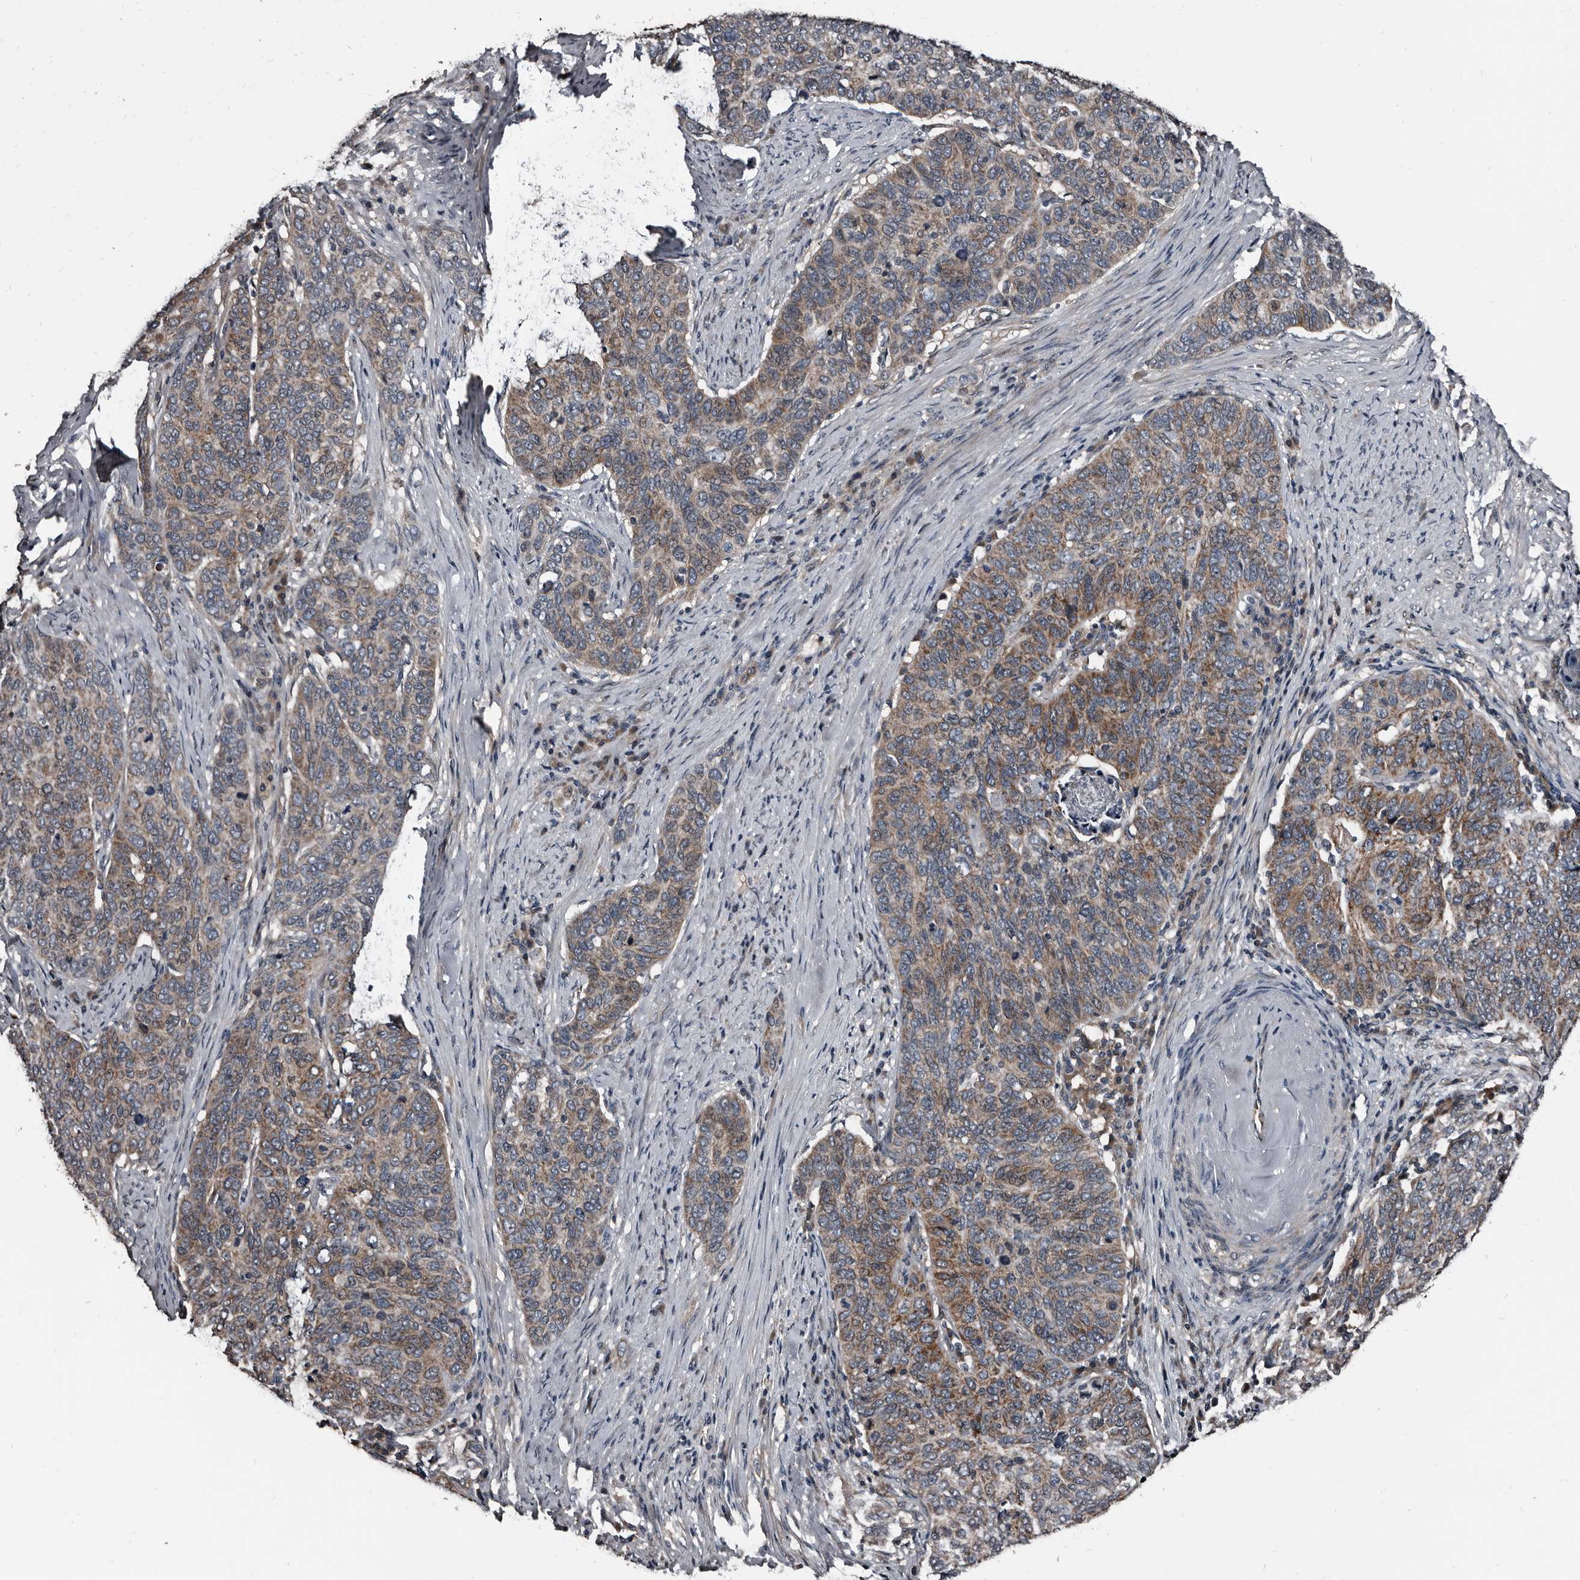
{"staining": {"intensity": "moderate", "quantity": "25%-75%", "location": "cytoplasmic/membranous"}, "tissue": "cervical cancer", "cell_type": "Tumor cells", "image_type": "cancer", "snomed": [{"axis": "morphology", "description": "Squamous cell carcinoma, NOS"}, {"axis": "topography", "description": "Cervix"}], "caption": "Brown immunohistochemical staining in human cervical cancer displays moderate cytoplasmic/membranous expression in about 25%-75% of tumor cells. (brown staining indicates protein expression, while blue staining denotes nuclei).", "gene": "DHPS", "patient": {"sex": "female", "age": 60}}